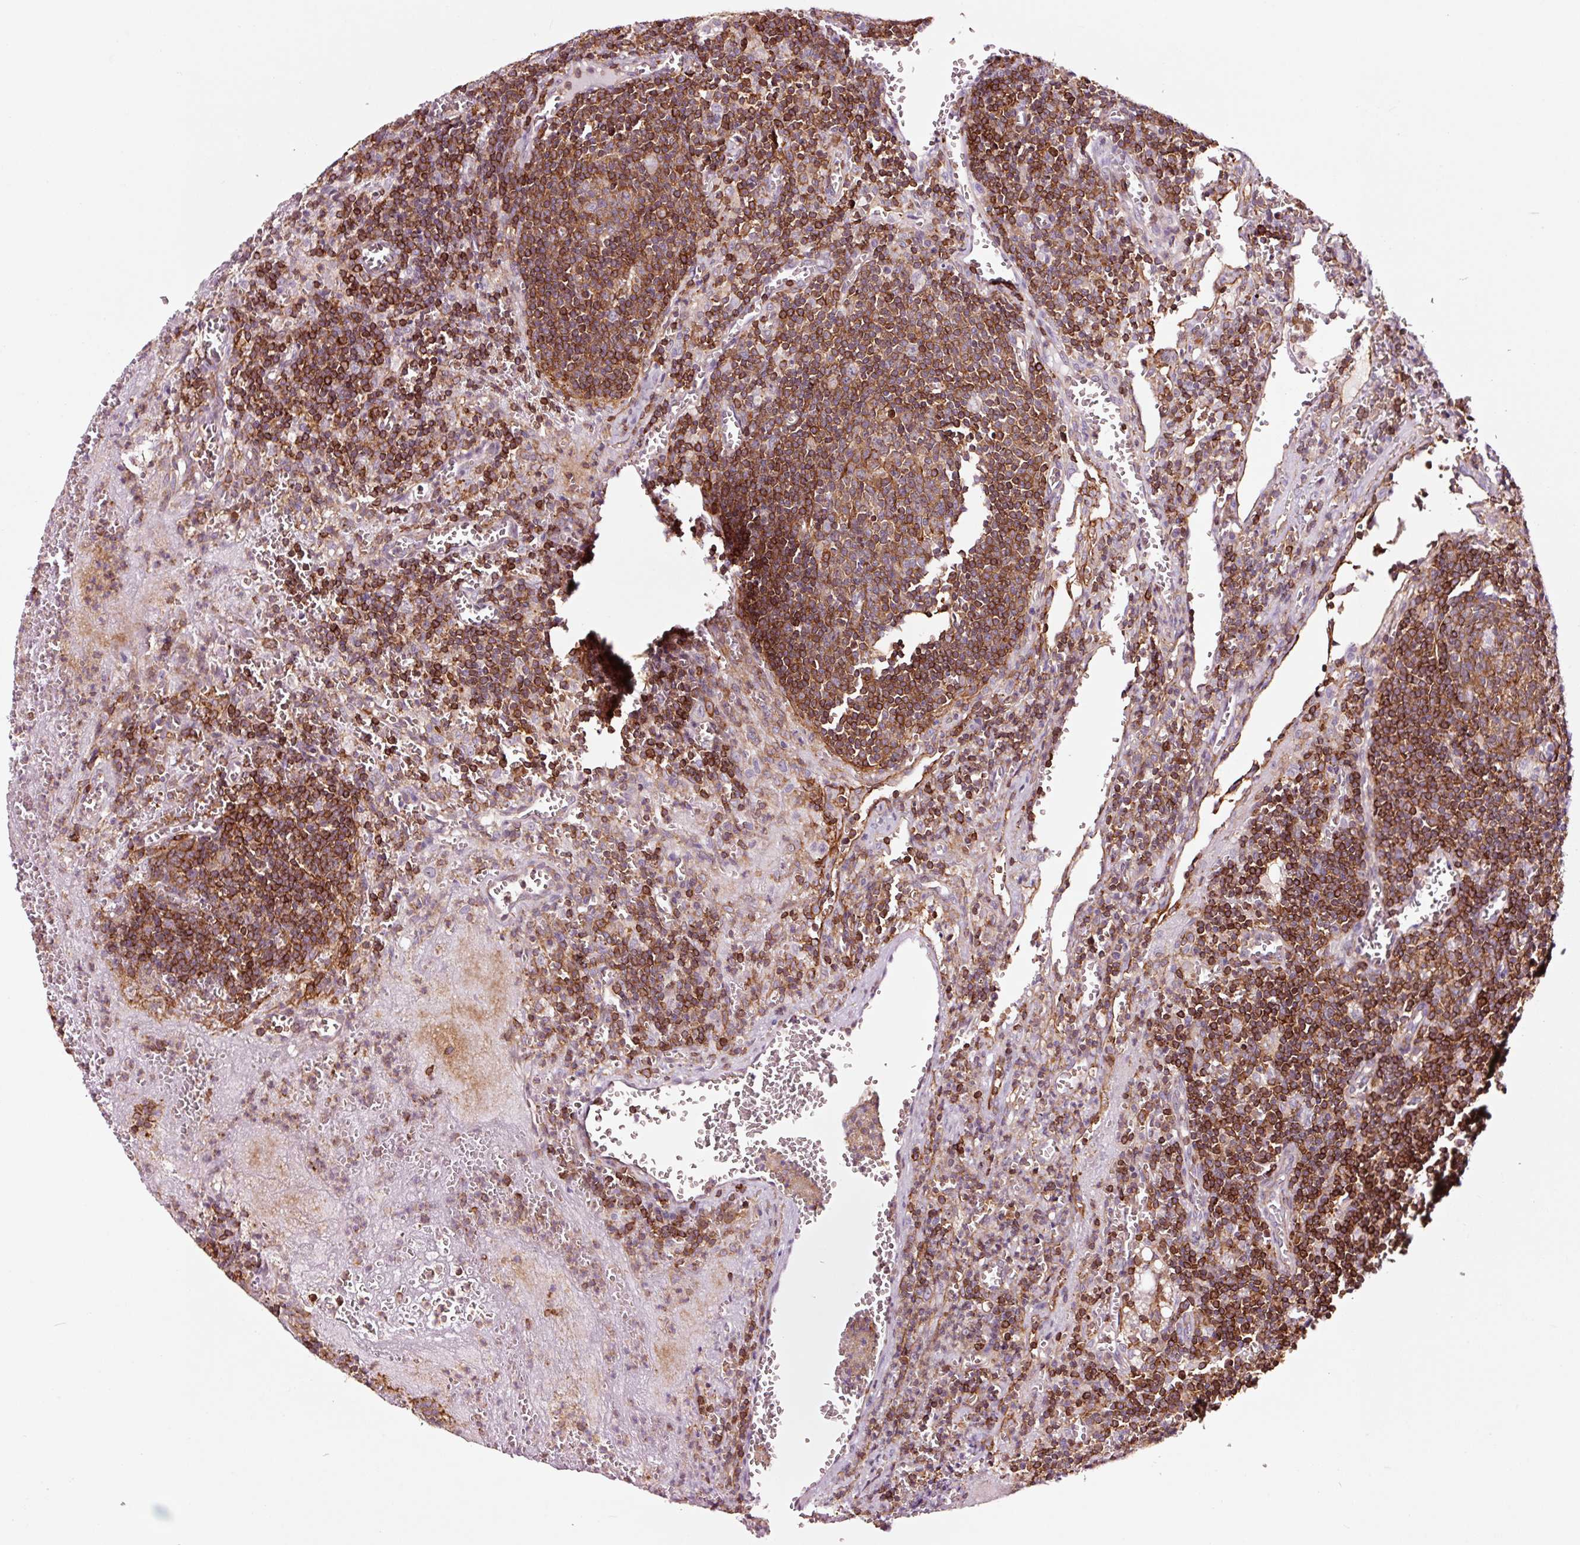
{"staining": {"intensity": "moderate", "quantity": ">75%", "location": "cytoplasmic/membranous"}, "tissue": "lymph node", "cell_type": "Germinal center cells", "image_type": "normal", "snomed": [{"axis": "morphology", "description": "Normal tissue, NOS"}, {"axis": "topography", "description": "Lymph node"}], "caption": "Immunohistochemical staining of normal human lymph node demonstrates >75% levels of moderate cytoplasmic/membranous protein expression in approximately >75% of germinal center cells.", "gene": "ADD3", "patient": {"sex": "male", "age": 50}}